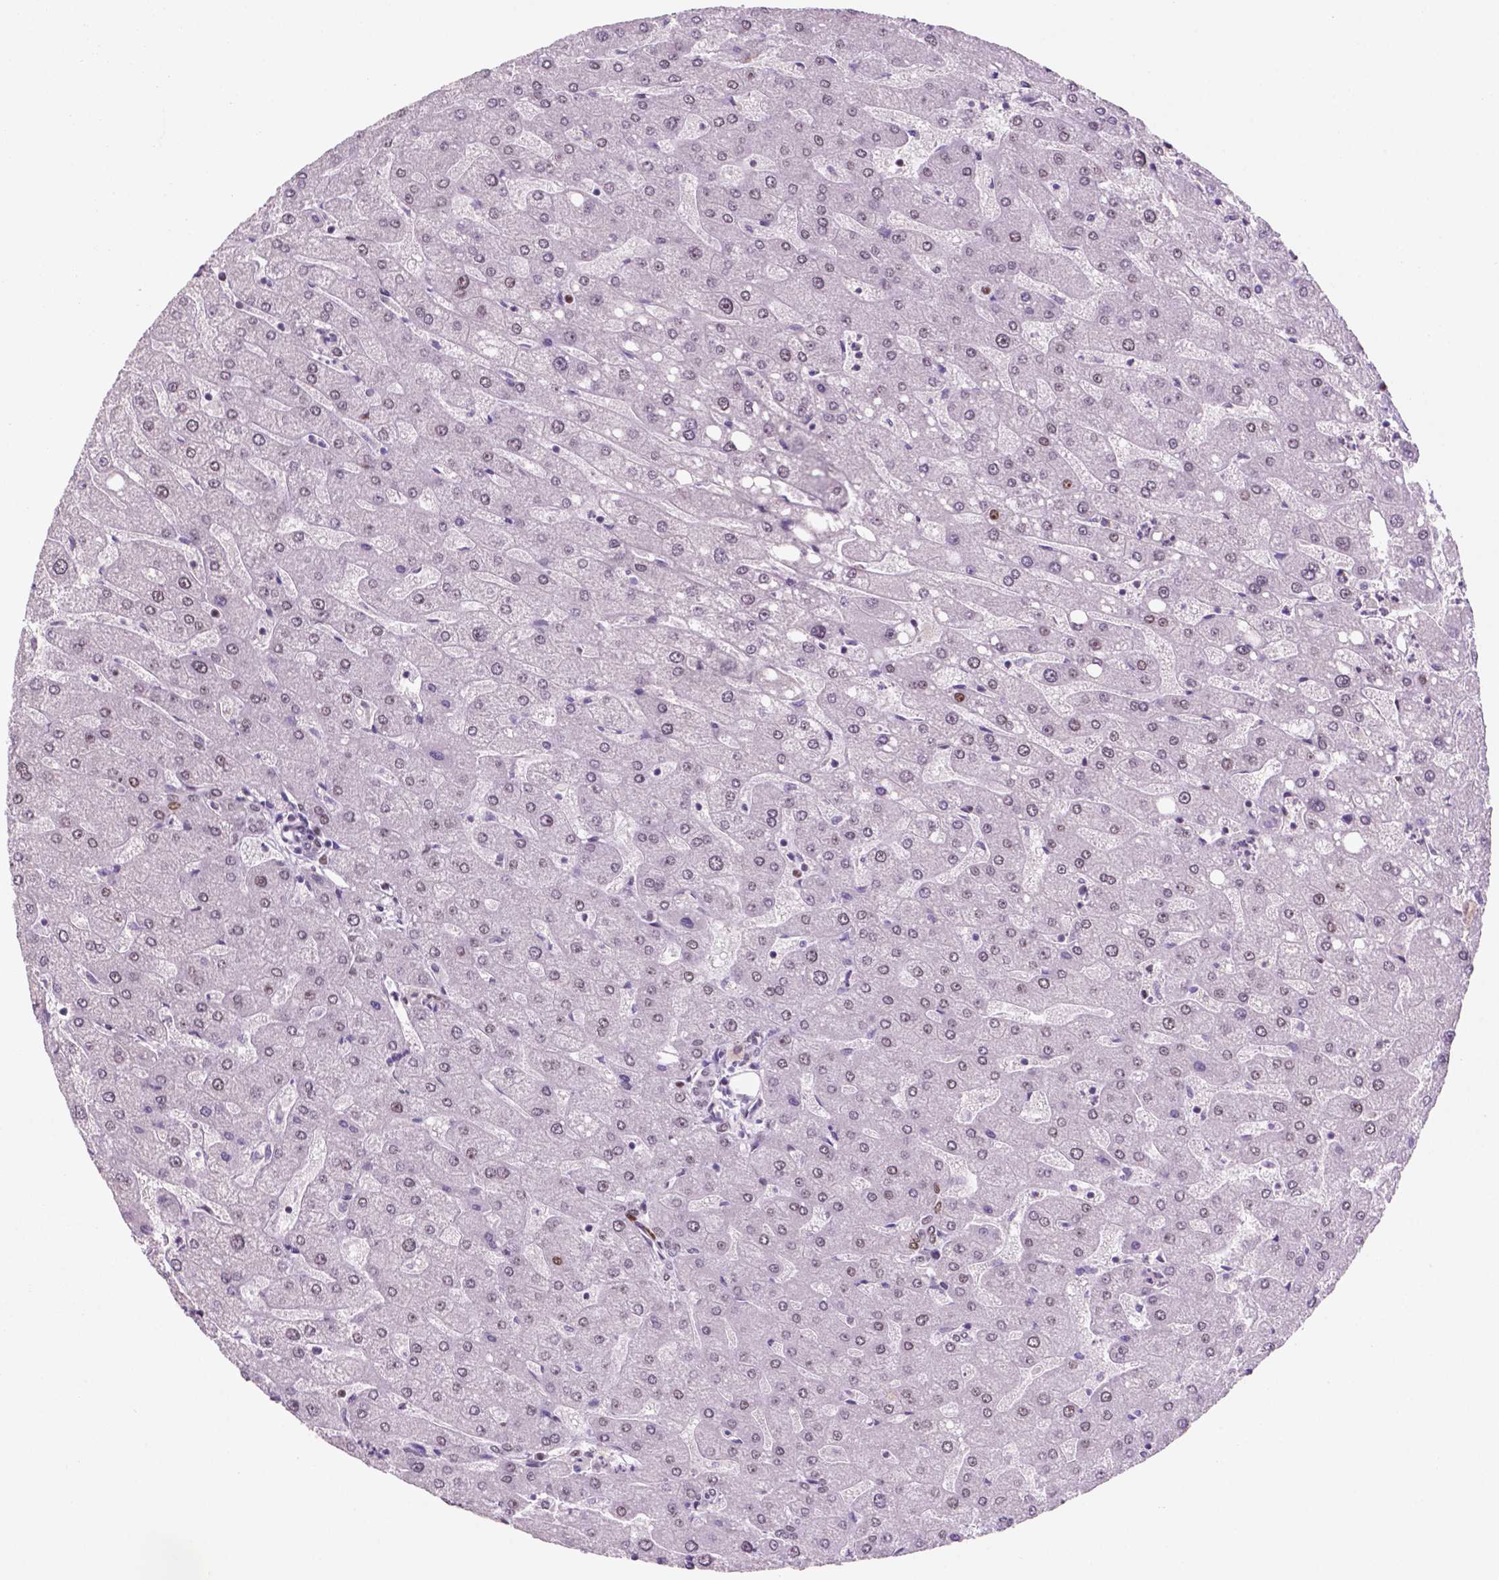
{"staining": {"intensity": "moderate", "quantity": "25%-75%", "location": "nuclear"}, "tissue": "liver", "cell_type": "Cholangiocytes", "image_type": "normal", "snomed": [{"axis": "morphology", "description": "Normal tissue, NOS"}, {"axis": "topography", "description": "Liver"}], "caption": "Human liver stained with a protein marker reveals moderate staining in cholangiocytes.", "gene": "MSH6", "patient": {"sex": "male", "age": 67}}